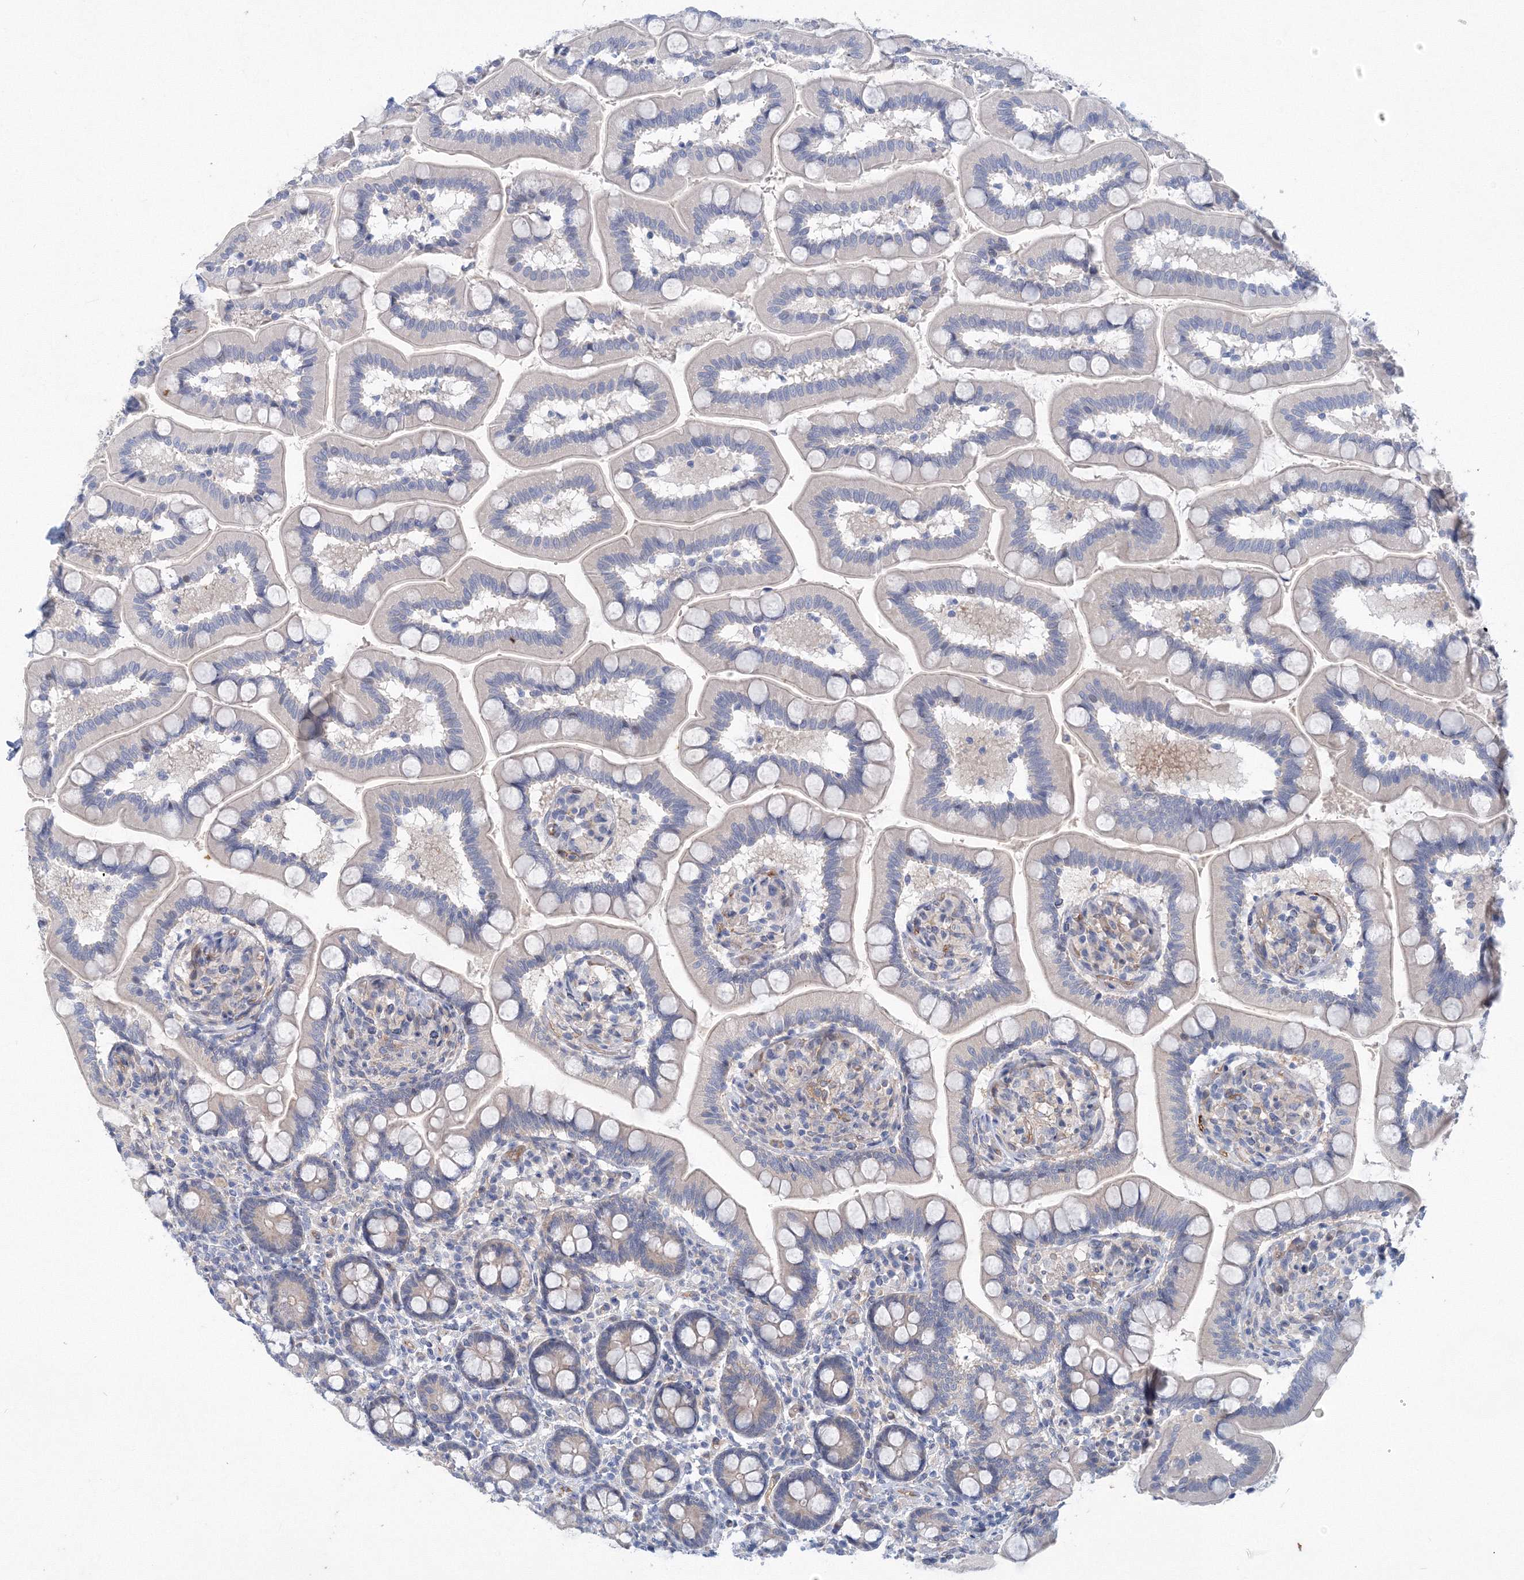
{"staining": {"intensity": "negative", "quantity": "none", "location": "none"}, "tissue": "small intestine", "cell_type": "Glandular cells", "image_type": "normal", "snomed": [{"axis": "morphology", "description": "Normal tissue, NOS"}, {"axis": "topography", "description": "Small intestine"}], "caption": "Normal small intestine was stained to show a protein in brown. There is no significant positivity in glandular cells.", "gene": "TANC1", "patient": {"sex": "female", "age": 64}}